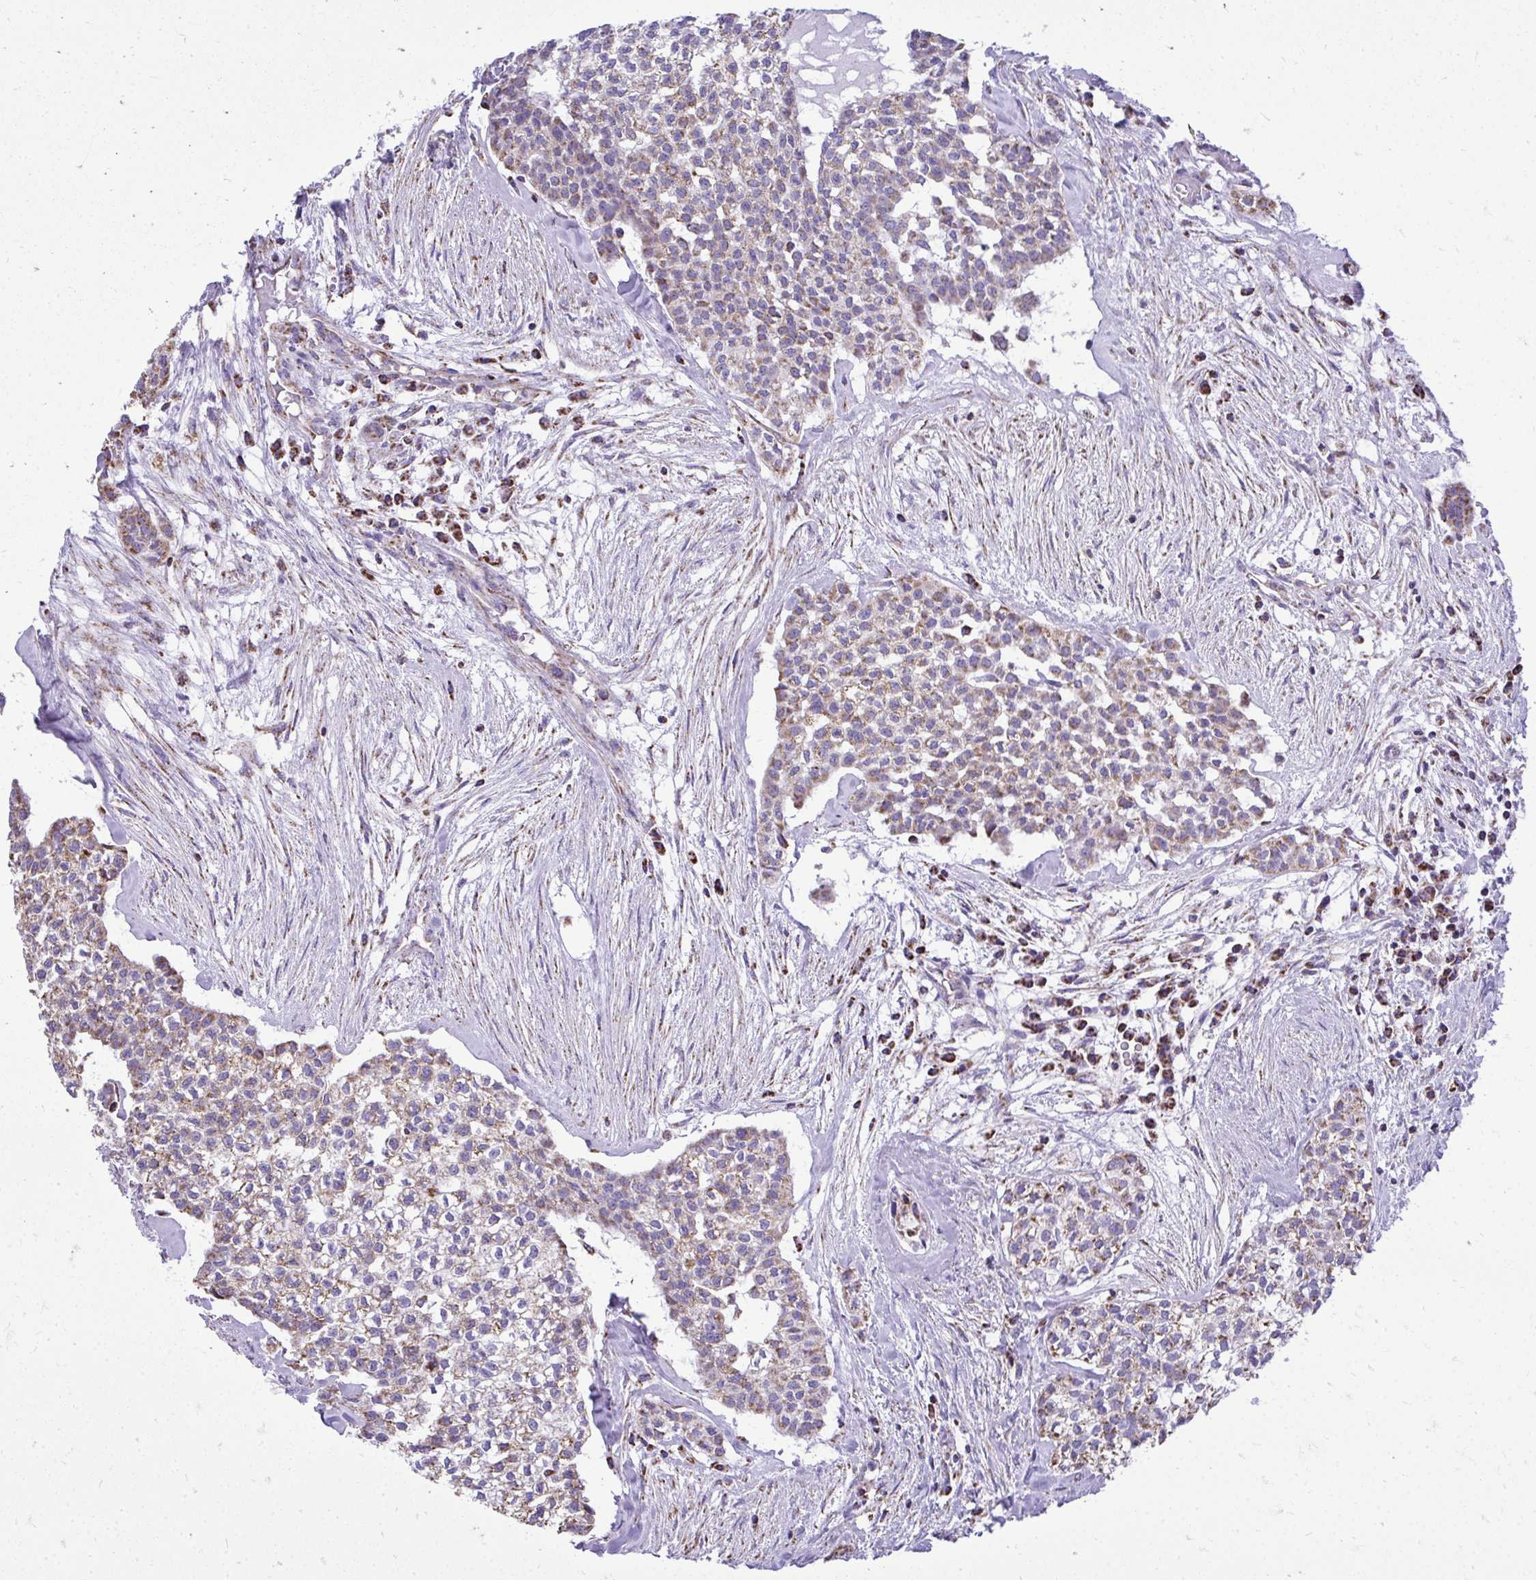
{"staining": {"intensity": "weak", "quantity": ">75%", "location": "cytoplasmic/membranous"}, "tissue": "head and neck cancer", "cell_type": "Tumor cells", "image_type": "cancer", "snomed": [{"axis": "morphology", "description": "Adenocarcinoma, NOS"}, {"axis": "topography", "description": "Head-Neck"}], "caption": "Head and neck cancer (adenocarcinoma) tissue demonstrates weak cytoplasmic/membranous positivity in approximately >75% of tumor cells (brown staining indicates protein expression, while blue staining denotes nuclei).", "gene": "MPZL2", "patient": {"sex": "male", "age": 81}}